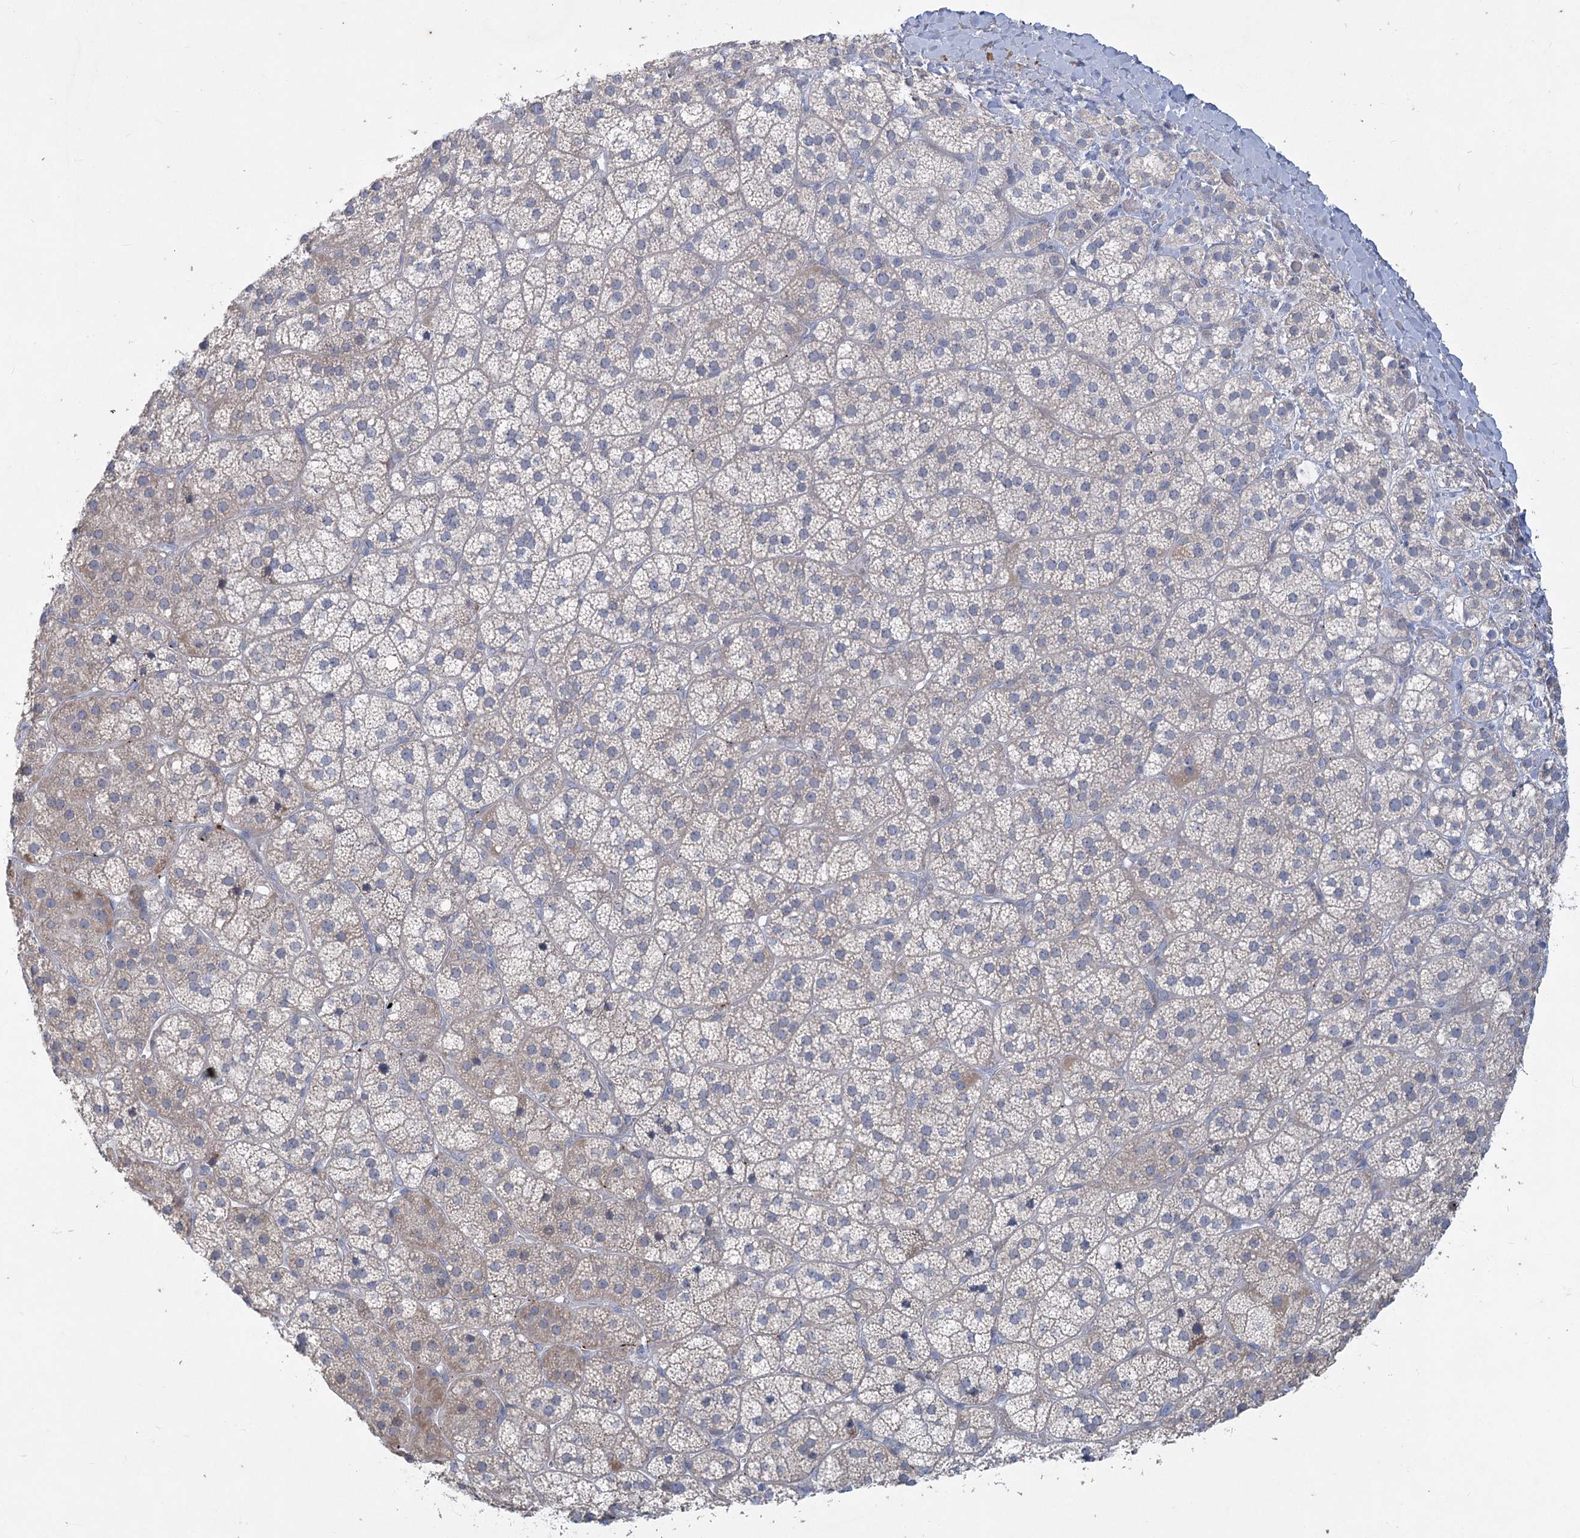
{"staining": {"intensity": "weak", "quantity": "<25%", "location": "cytoplasmic/membranous"}, "tissue": "adrenal gland", "cell_type": "Glandular cells", "image_type": "normal", "snomed": [{"axis": "morphology", "description": "Normal tissue, NOS"}, {"axis": "topography", "description": "Adrenal gland"}], "caption": "DAB immunohistochemical staining of normal human adrenal gland exhibits no significant positivity in glandular cells.", "gene": "PLA2G12A", "patient": {"sex": "female", "age": 44}}